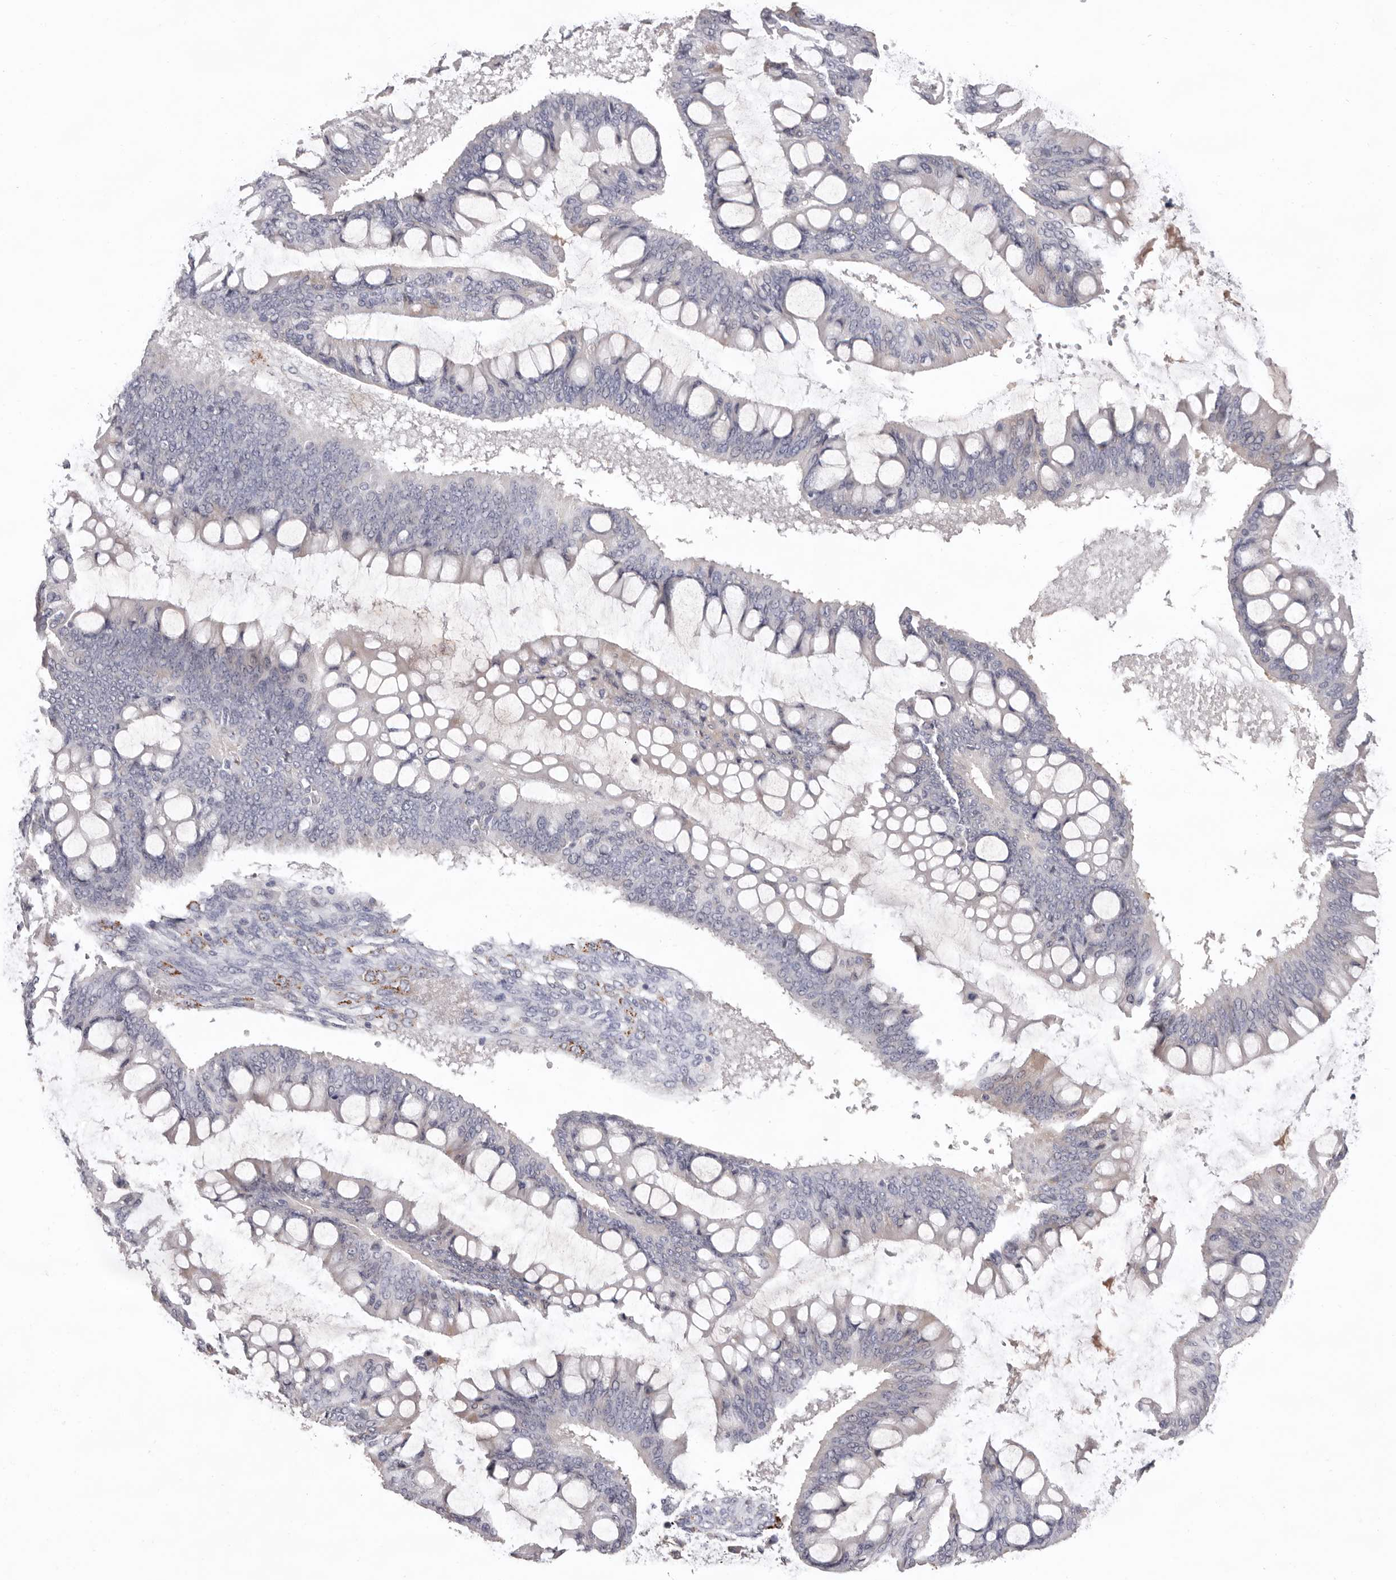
{"staining": {"intensity": "negative", "quantity": "none", "location": "none"}, "tissue": "ovarian cancer", "cell_type": "Tumor cells", "image_type": "cancer", "snomed": [{"axis": "morphology", "description": "Cystadenocarcinoma, mucinous, NOS"}, {"axis": "topography", "description": "Ovary"}], "caption": "This is an immunohistochemistry (IHC) histopathology image of human ovarian cancer (mucinous cystadenocarcinoma). There is no positivity in tumor cells.", "gene": "MMACHC", "patient": {"sex": "female", "age": 73}}